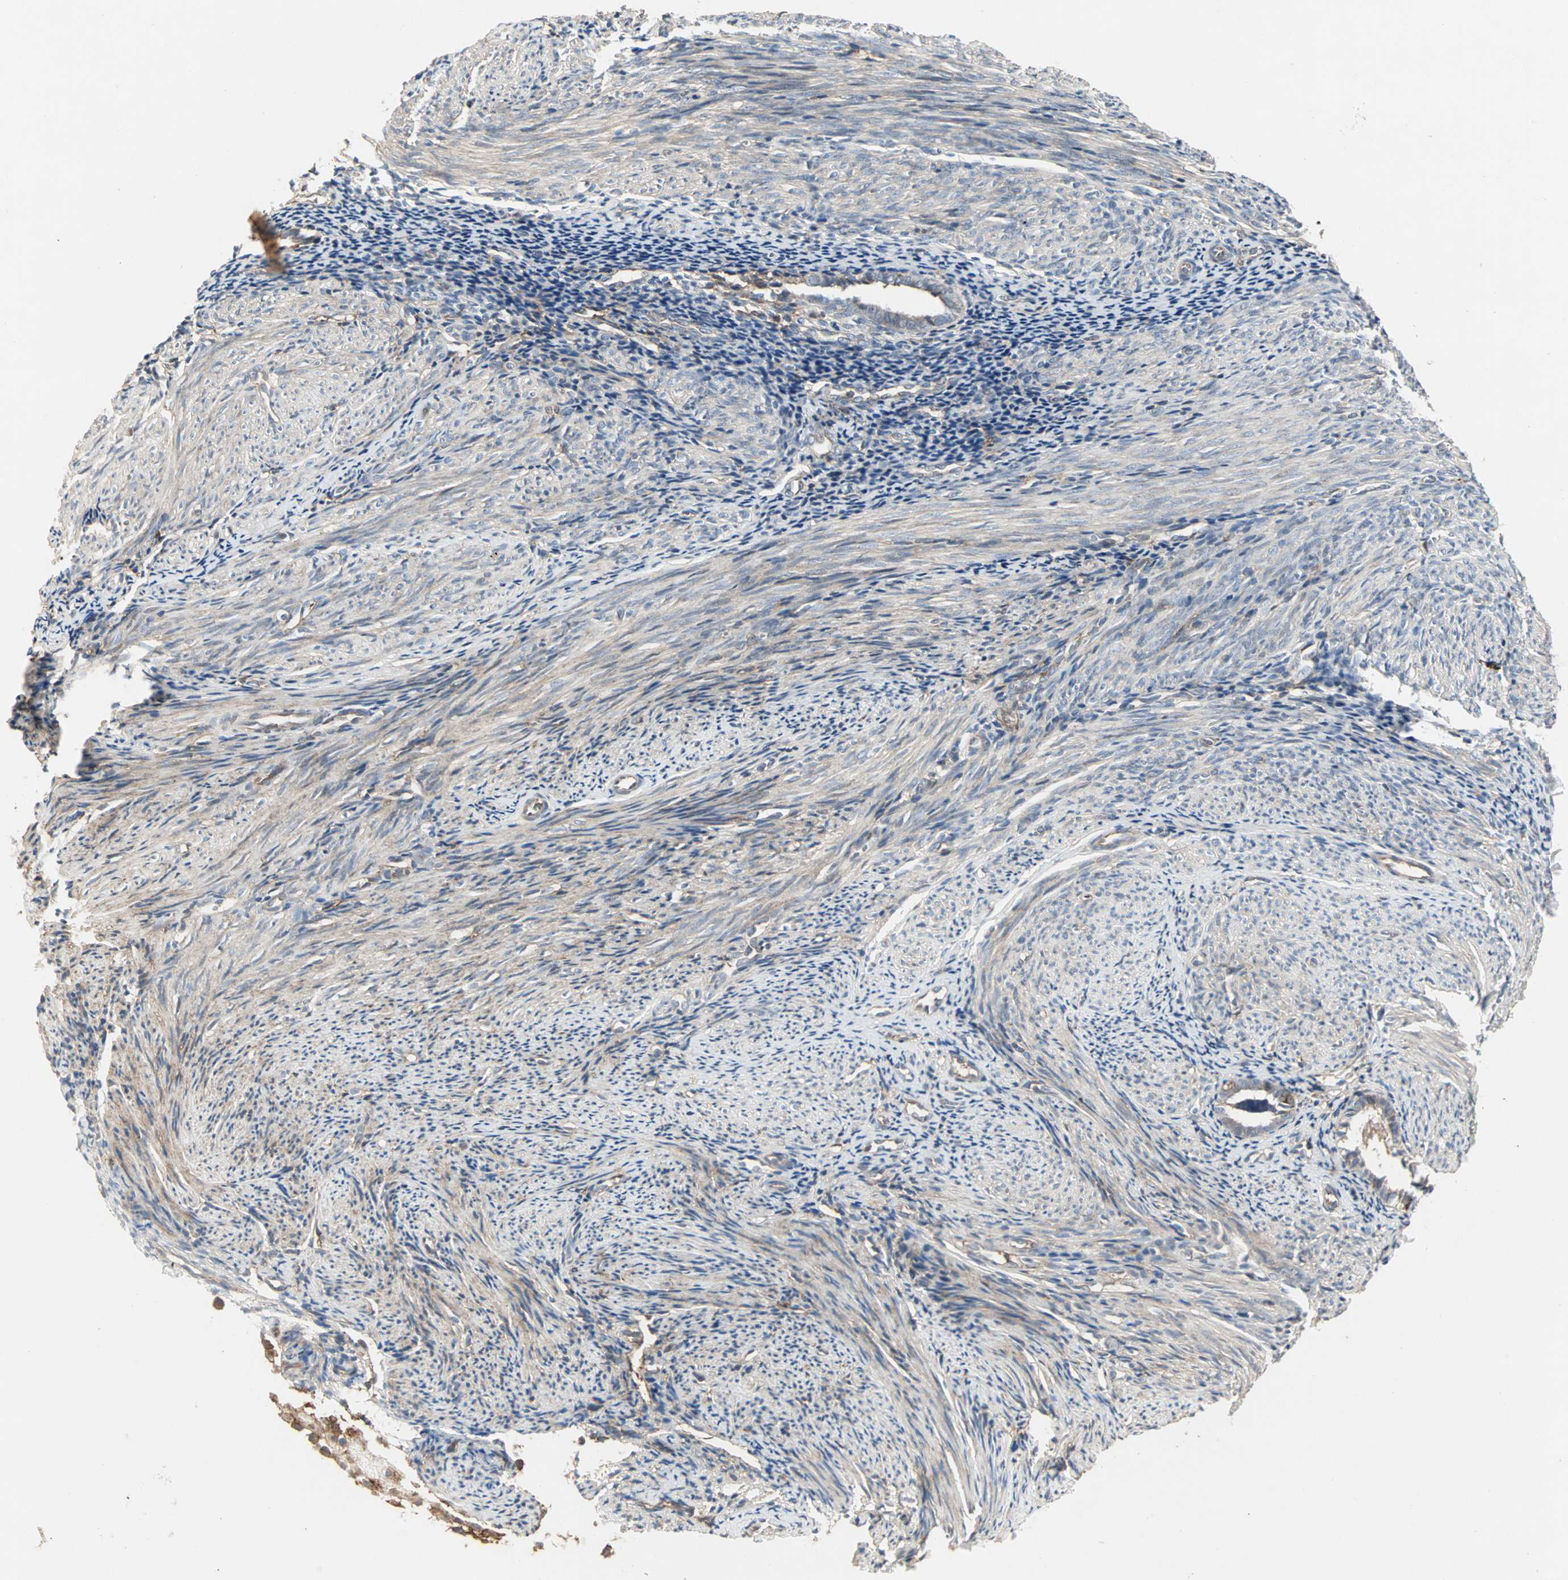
{"staining": {"intensity": "moderate", "quantity": ">75%", "location": "cytoplasmic/membranous"}, "tissue": "endometrium", "cell_type": "Glandular cells", "image_type": "normal", "snomed": [{"axis": "morphology", "description": "Normal tissue, NOS"}, {"axis": "topography", "description": "Smooth muscle"}, {"axis": "topography", "description": "Endometrium"}], "caption": "Moderate cytoplasmic/membranous staining is seen in about >75% of glandular cells in normal endometrium.", "gene": "GNAI2", "patient": {"sex": "female", "age": 57}}